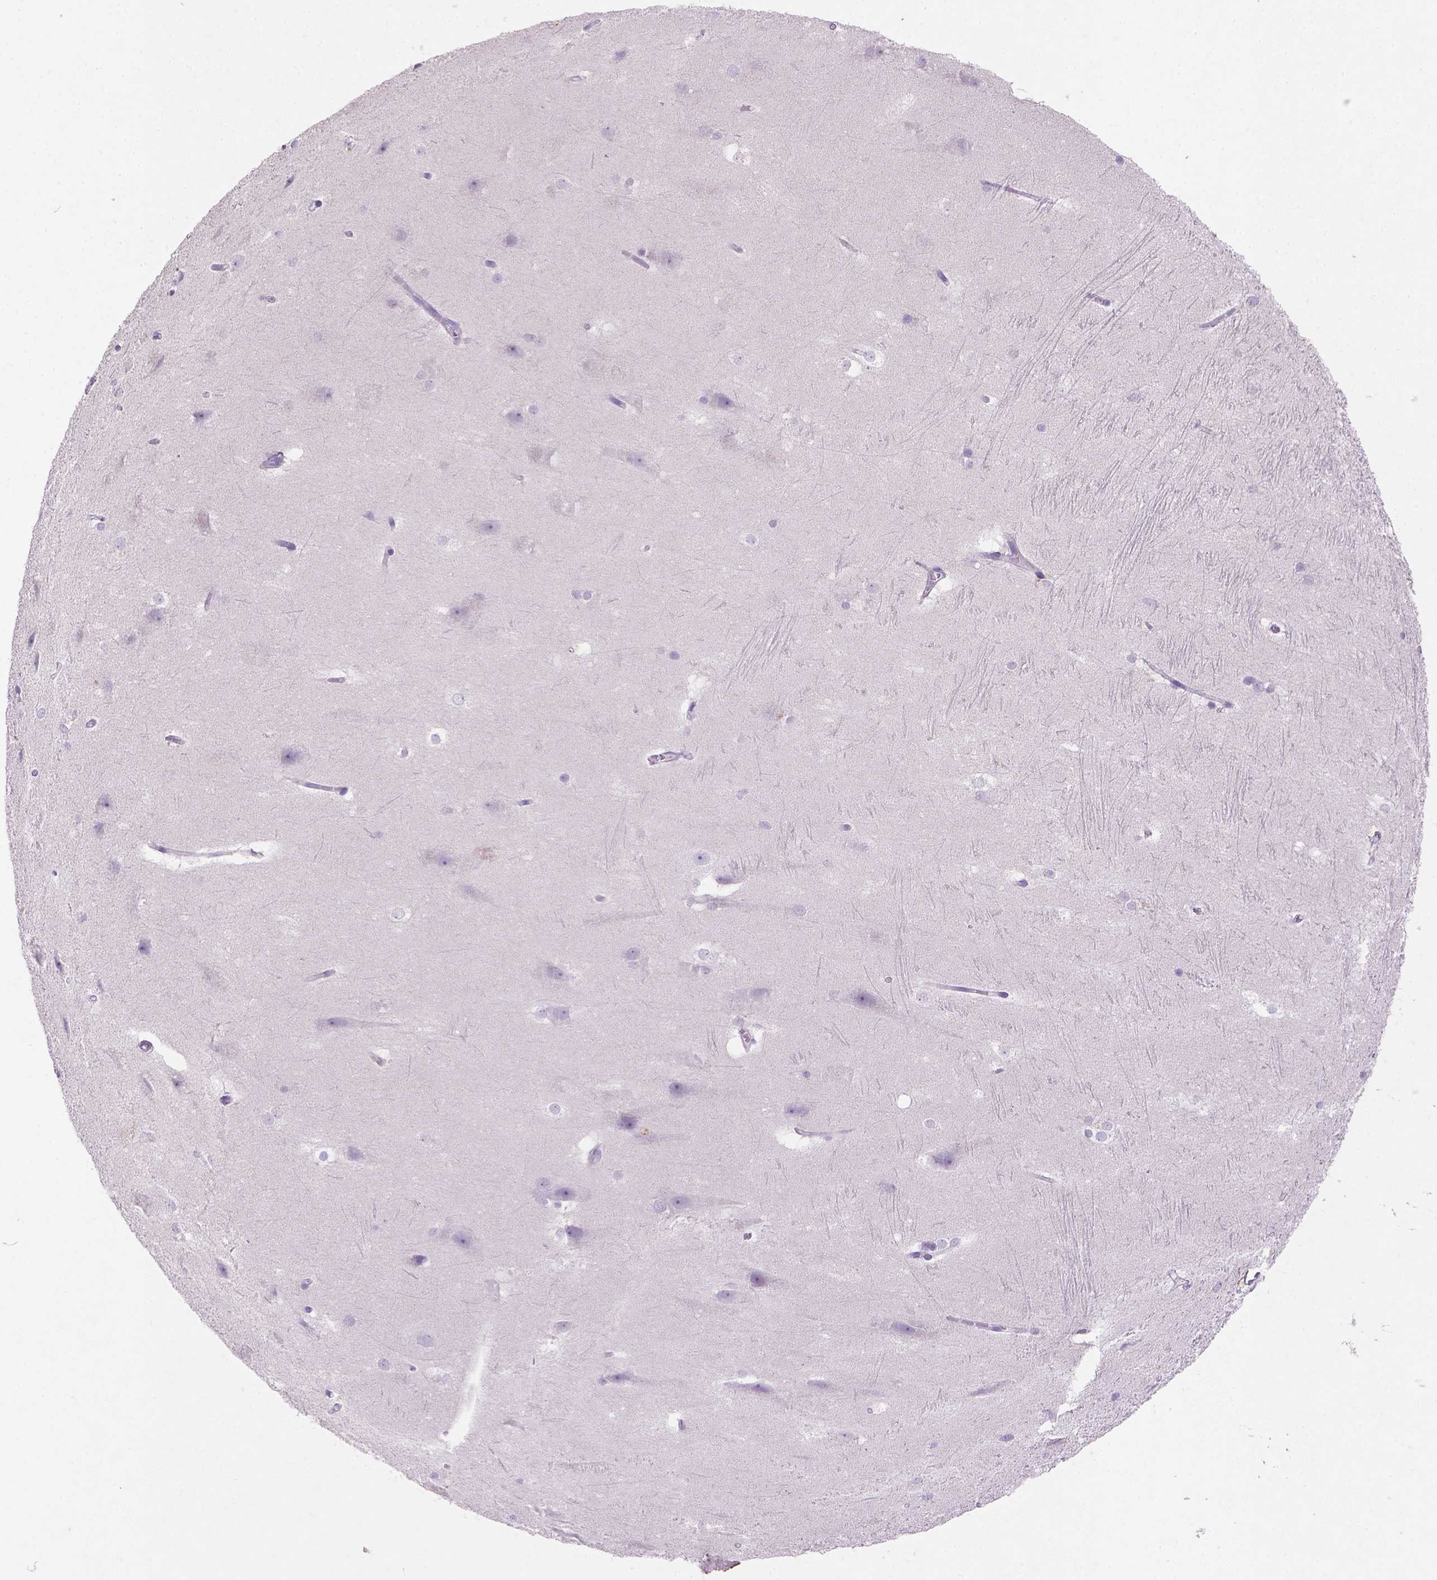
{"staining": {"intensity": "negative", "quantity": "none", "location": "none"}, "tissue": "hippocampus", "cell_type": "Glial cells", "image_type": "normal", "snomed": [{"axis": "morphology", "description": "Normal tissue, NOS"}, {"axis": "topography", "description": "Cerebral cortex"}, {"axis": "topography", "description": "Hippocampus"}], "caption": "Glial cells show no significant protein expression in benign hippocampus. (DAB (3,3'-diaminobenzidine) IHC with hematoxylin counter stain).", "gene": "NUDT2", "patient": {"sex": "female", "age": 19}}